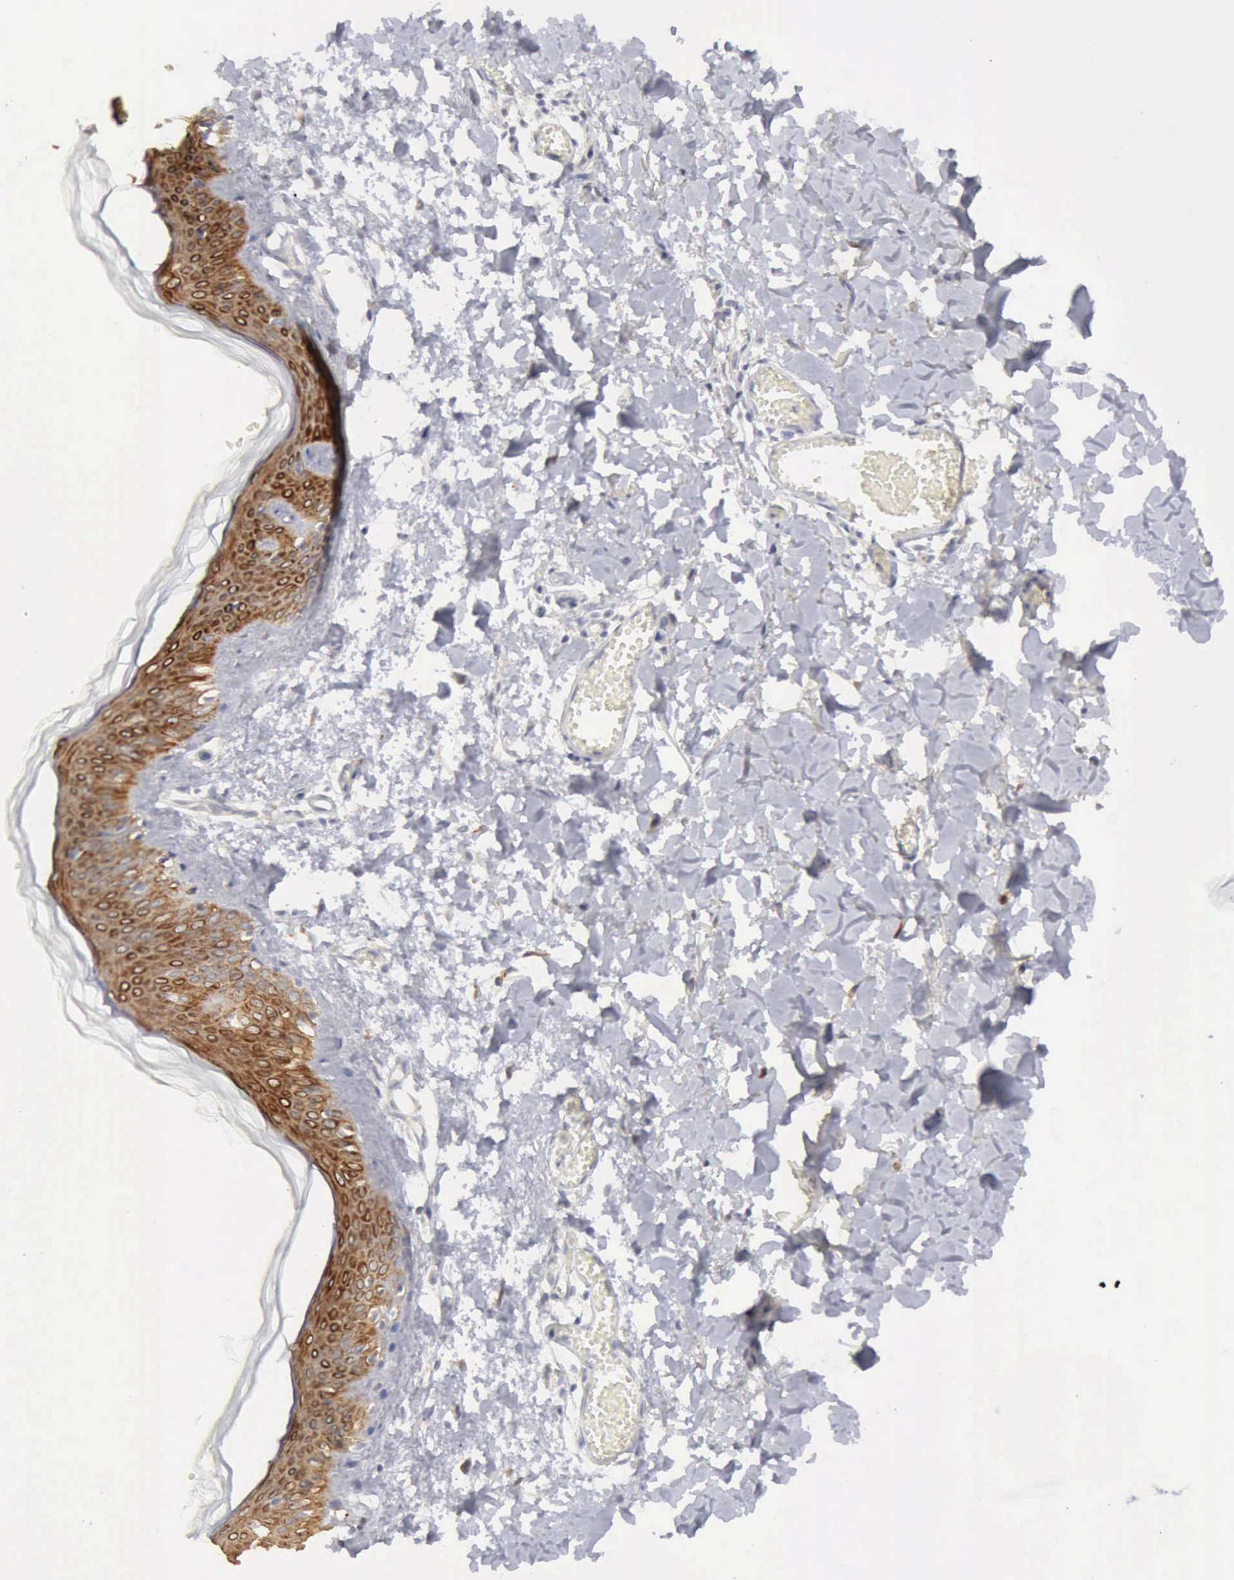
{"staining": {"intensity": "negative", "quantity": "none", "location": "none"}, "tissue": "skin", "cell_type": "Fibroblasts", "image_type": "normal", "snomed": [{"axis": "morphology", "description": "Normal tissue, NOS"}, {"axis": "morphology", "description": "Sarcoma, NOS"}, {"axis": "topography", "description": "Skin"}, {"axis": "topography", "description": "Soft tissue"}], "caption": "The micrograph displays no significant staining in fibroblasts of skin. (DAB IHC, high magnification).", "gene": "TFRC", "patient": {"sex": "female", "age": 51}}